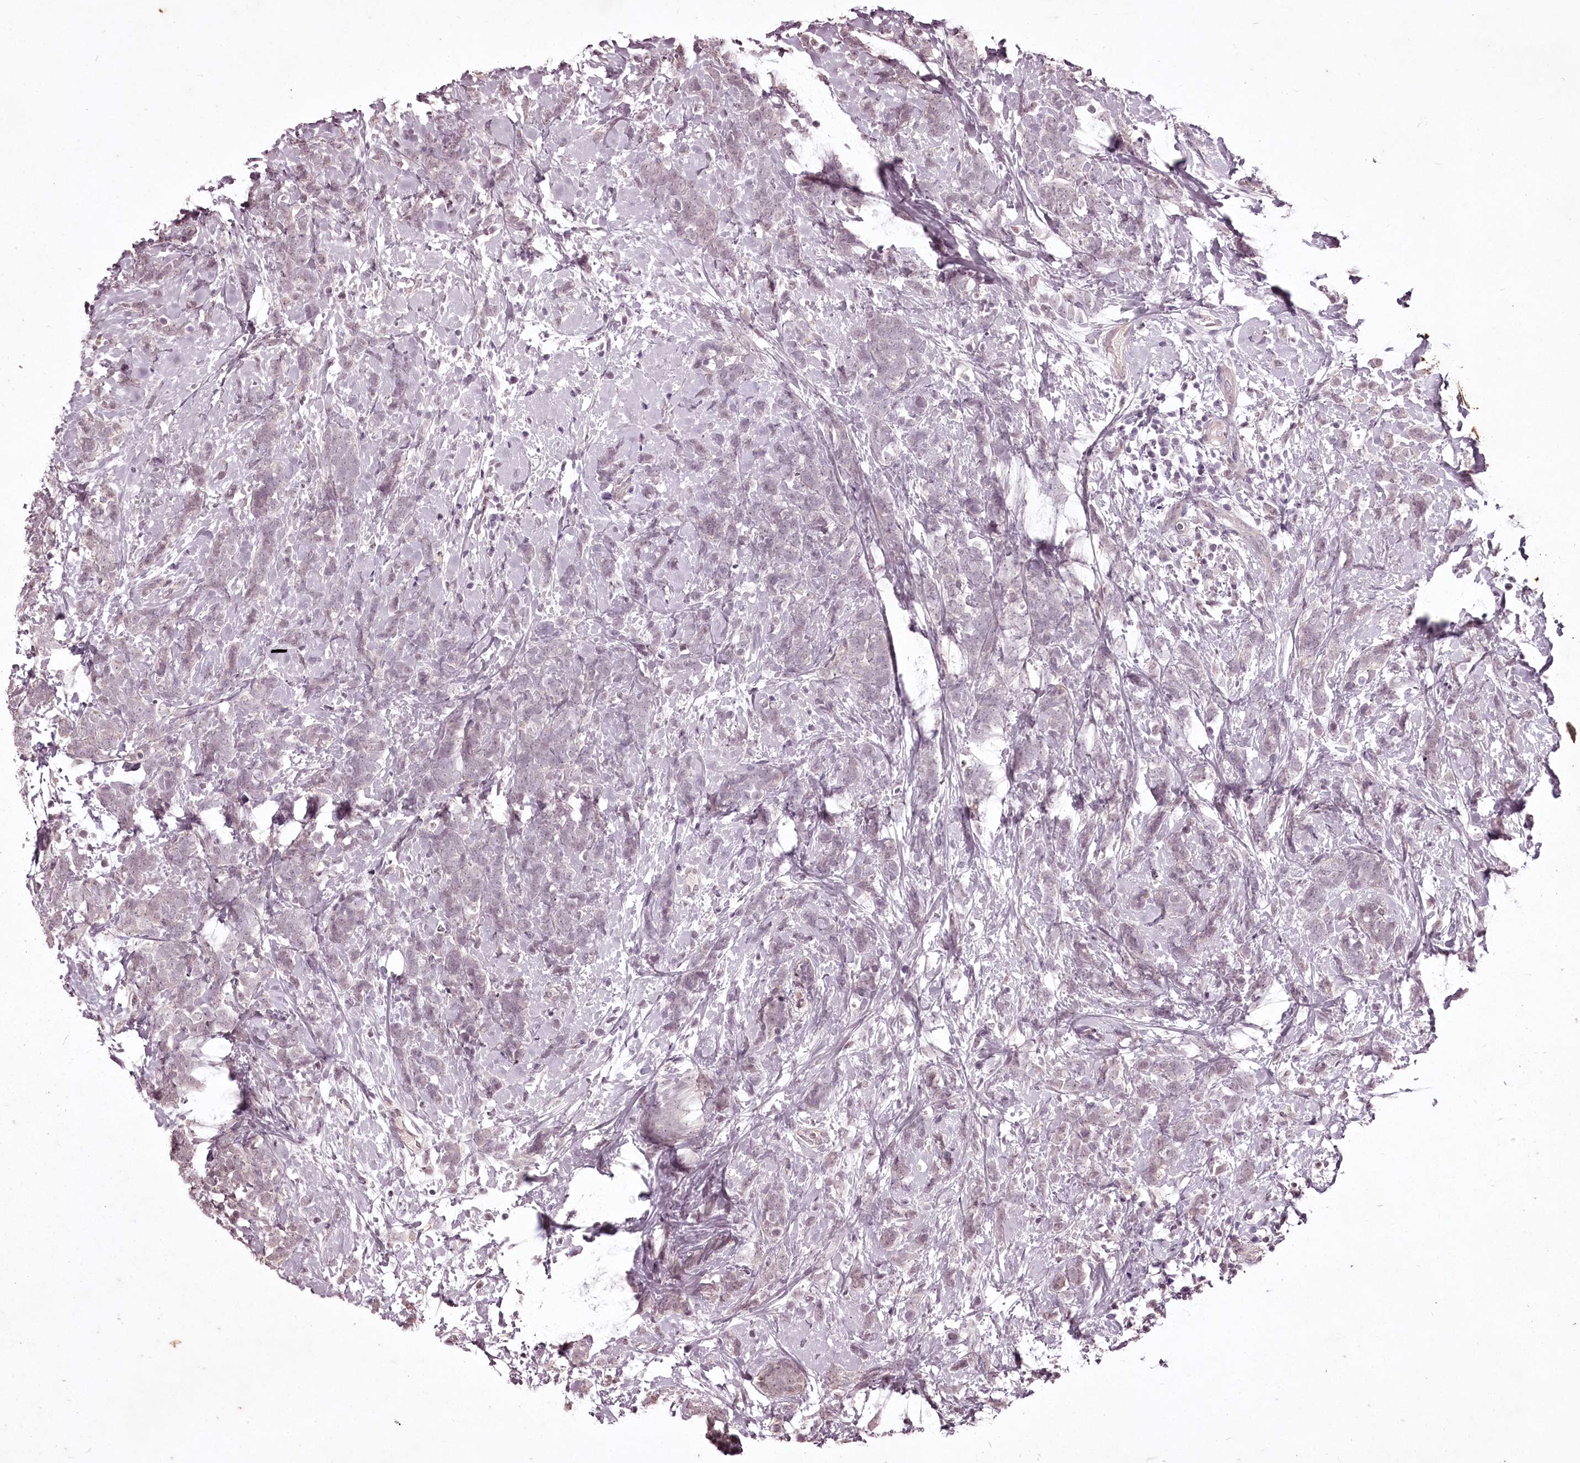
{"staining": {"intensity": "negative", "quantity": "none", "location": "none"}, "tissue": "breast cancer", "cell_type": "Tumor cells", "image_type": "cancer", "snomed": [{"axis": "morphology", "description": "Lobular carcinoma"}, {"axis": "topography", "description": "Breast"}], "caption": "This is an immunohistochemistry (IHC) histopathology image of breast cancer (lobular carcinoma). There is no positivity in tumor cells.", "gene": "ADRA1D", "patient": {"sex": "female", "age": 58}}